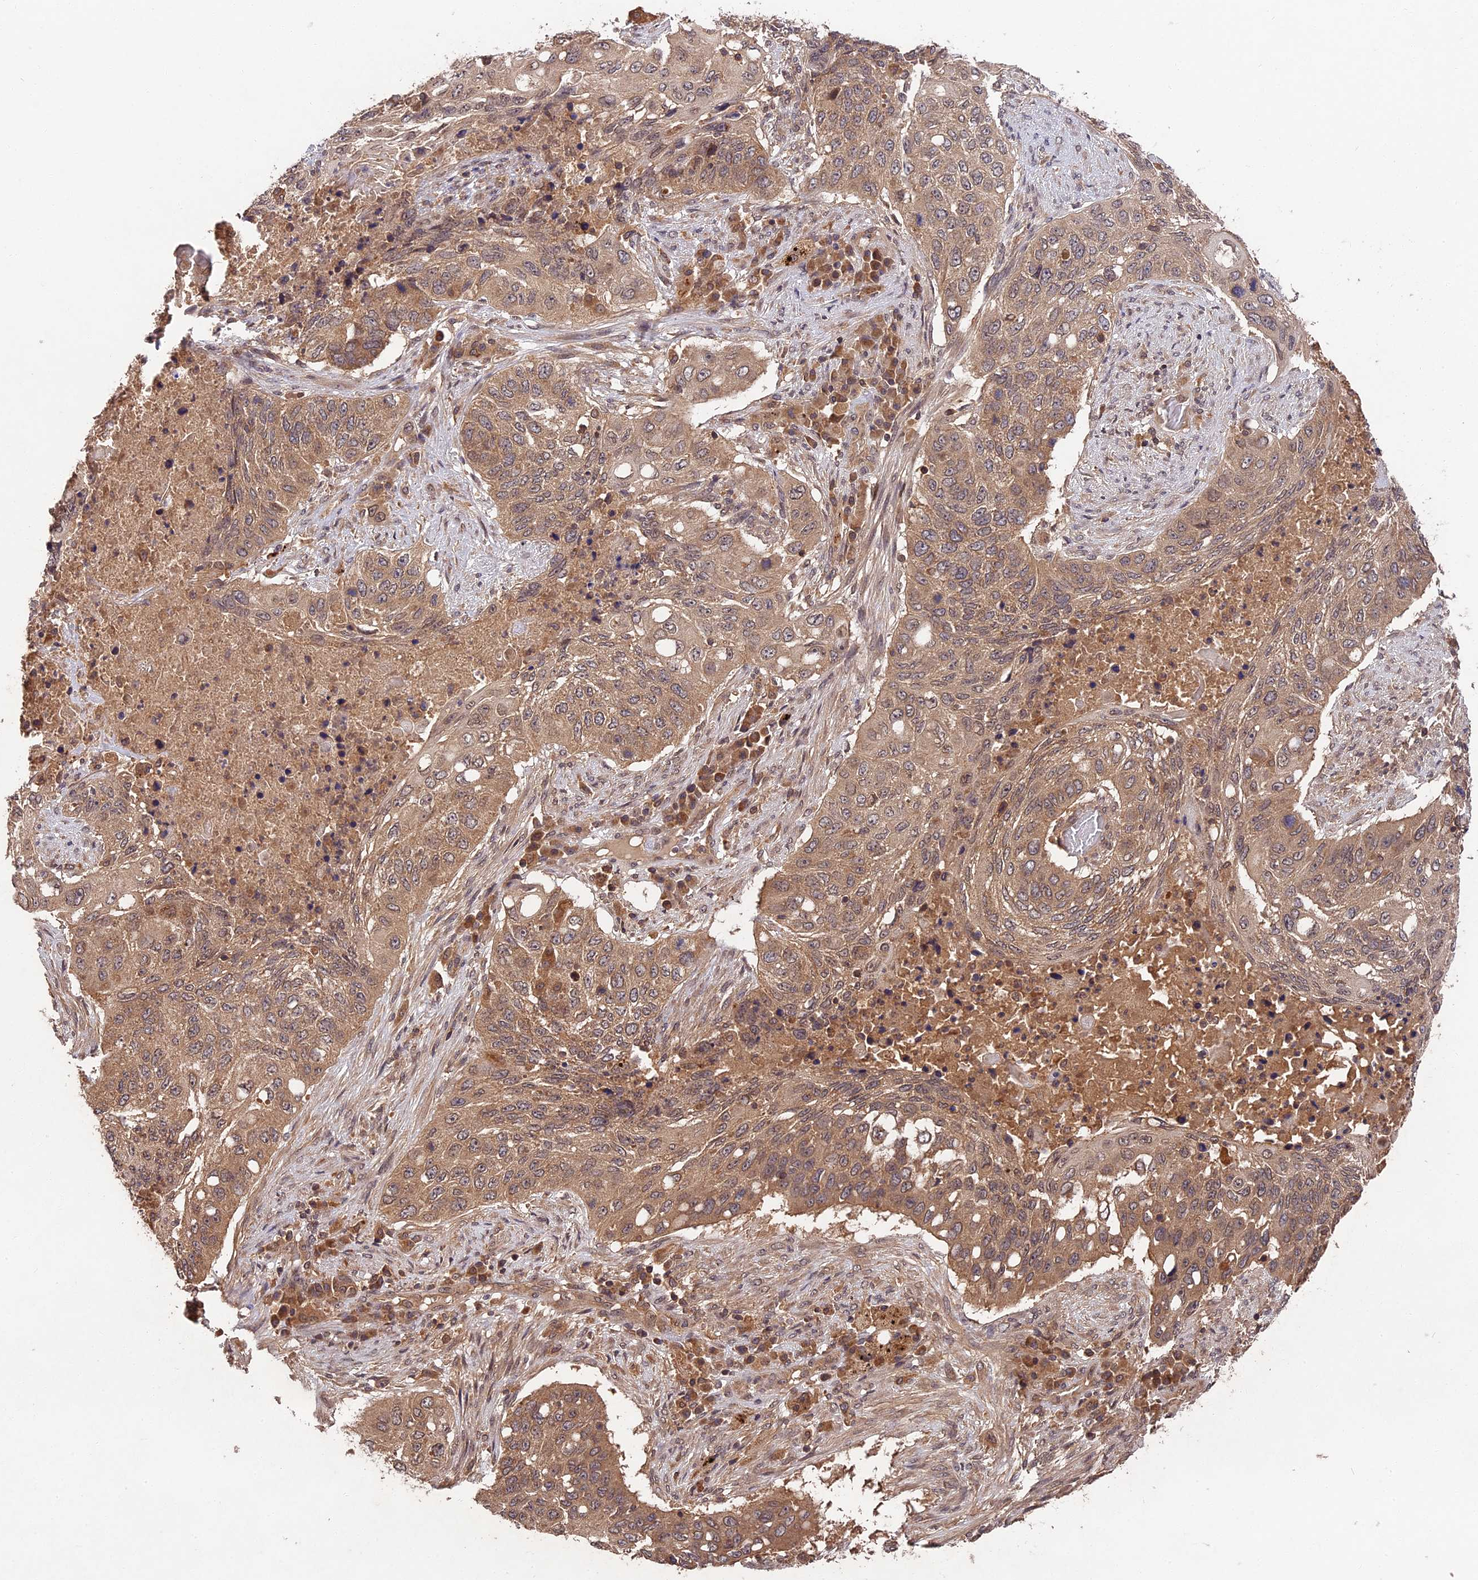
{"staining": {"intensity": "weak", "quantity": ">75%", "location": "cytoplasmic/membranous"}, "tissue": "lung cancer", "cell_type": "Tumor cells", "image_type": "cancer", "snomed": [{"axis": "morphology", "description": "Squamous cell carcinoma, NOS"}, {"axis": "topography", "description": "Lung"}], "caption": "This is a photomicrograph of IHC staining of lung cancer, which shows weak positivity in the cytoplasmic/membranous of tumor cells.", "gene": "CHAC1", "patient": {"sex": "female", "age": 63}}